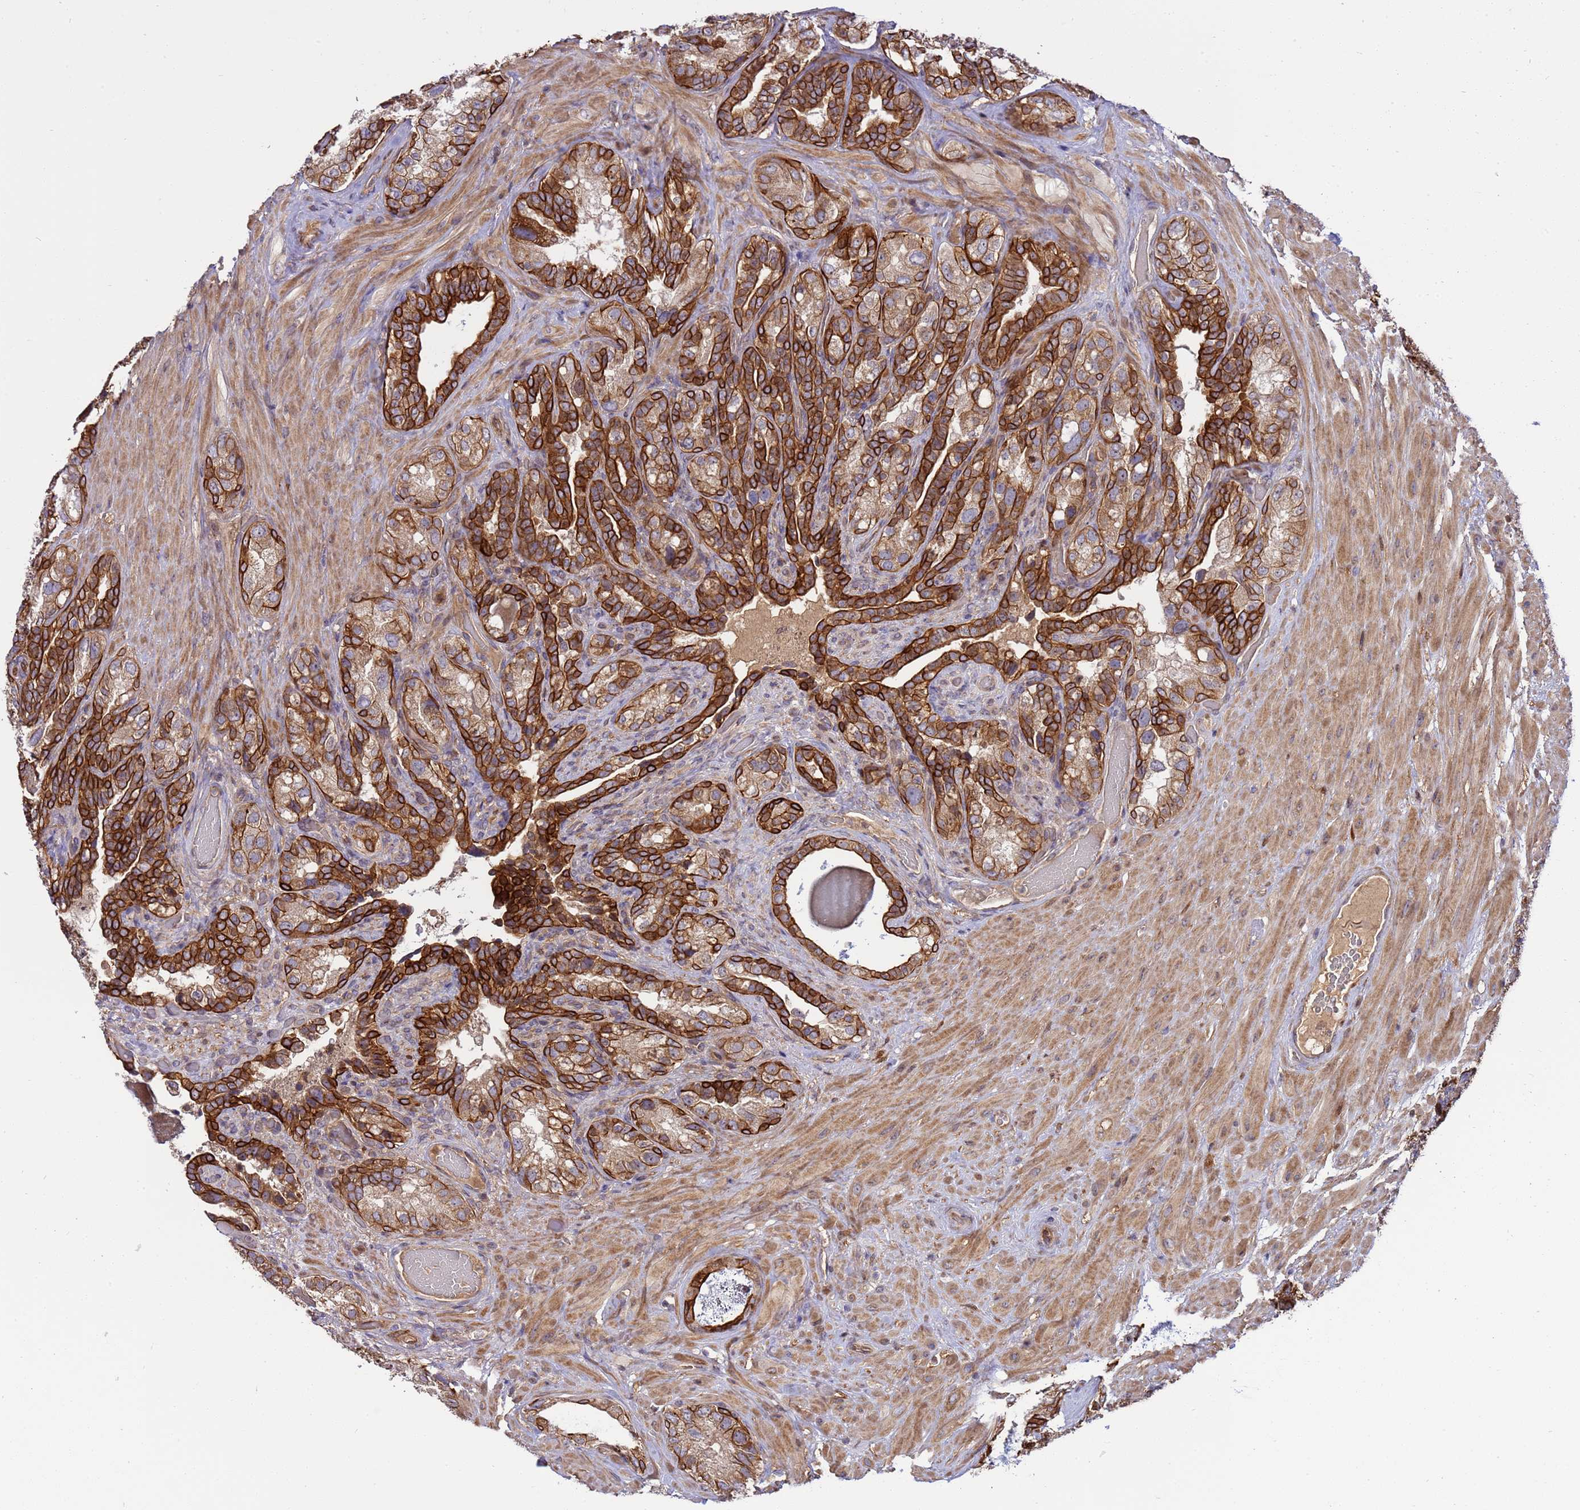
{"staining": {"intensity": "strong", "quantity": ">75%", "location": "cytoplasmic/membranous"}, "tissue": "seminal vesicle", "cell_type": "Glandular cells", "image_type": "normal", "snomed": [{"axis": "morphology", "description": "Normal tissue, NOS"}, {"axis": "topography", "description": "Seminal veicle"}, {"axis": "topography", "description": "Peripheral nerve tissue"}], "caption": "The immunohistochemical stain labels strong cytoplasmic/membranous staining in glandular cells of unremarkable seminal vesicle. The staining was performed using DAB (3,3'-diaminobenzidine) to visualize the protein expression in brown, while the nuclei were stained in blue with hematoxylin (Magnification: 20x).", "gene": "SMCO3", "patient": {"sex": "male", "age": 67}}